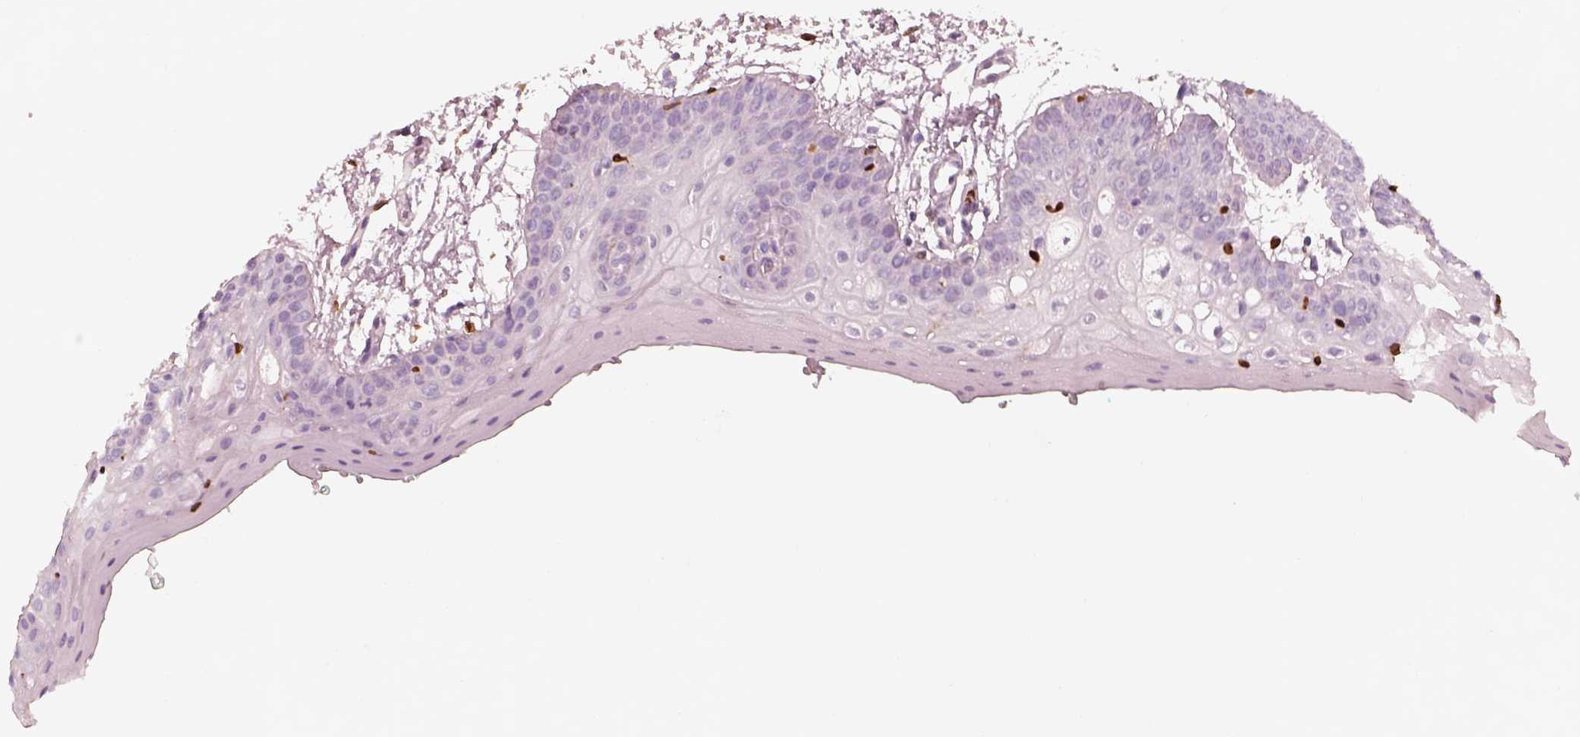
{"staining": {"intensity": "negative", "quantity": "none", "location": "none"}, "tissue": "oral mucosa", "cell_type": "Squamous epithelial cells", "image_type": "normal", "snomed": [{"axis": "morphology", "description": "Normal tissue, NOS"}, {"axis": "morphology", "description": "Squamous cell carcinoma, NOS"}, {"axis": "topography", "description": "Oral tissue"}, {"axis": "topography", "description": "Head-Neck"}], "caption": "Immunohistochemical staining of normal oral mucosa demonstrates no significant staining in squamous epithelial cells.", "gene": "ALOX5", "patient": {"sex": "female", "age": 50}}